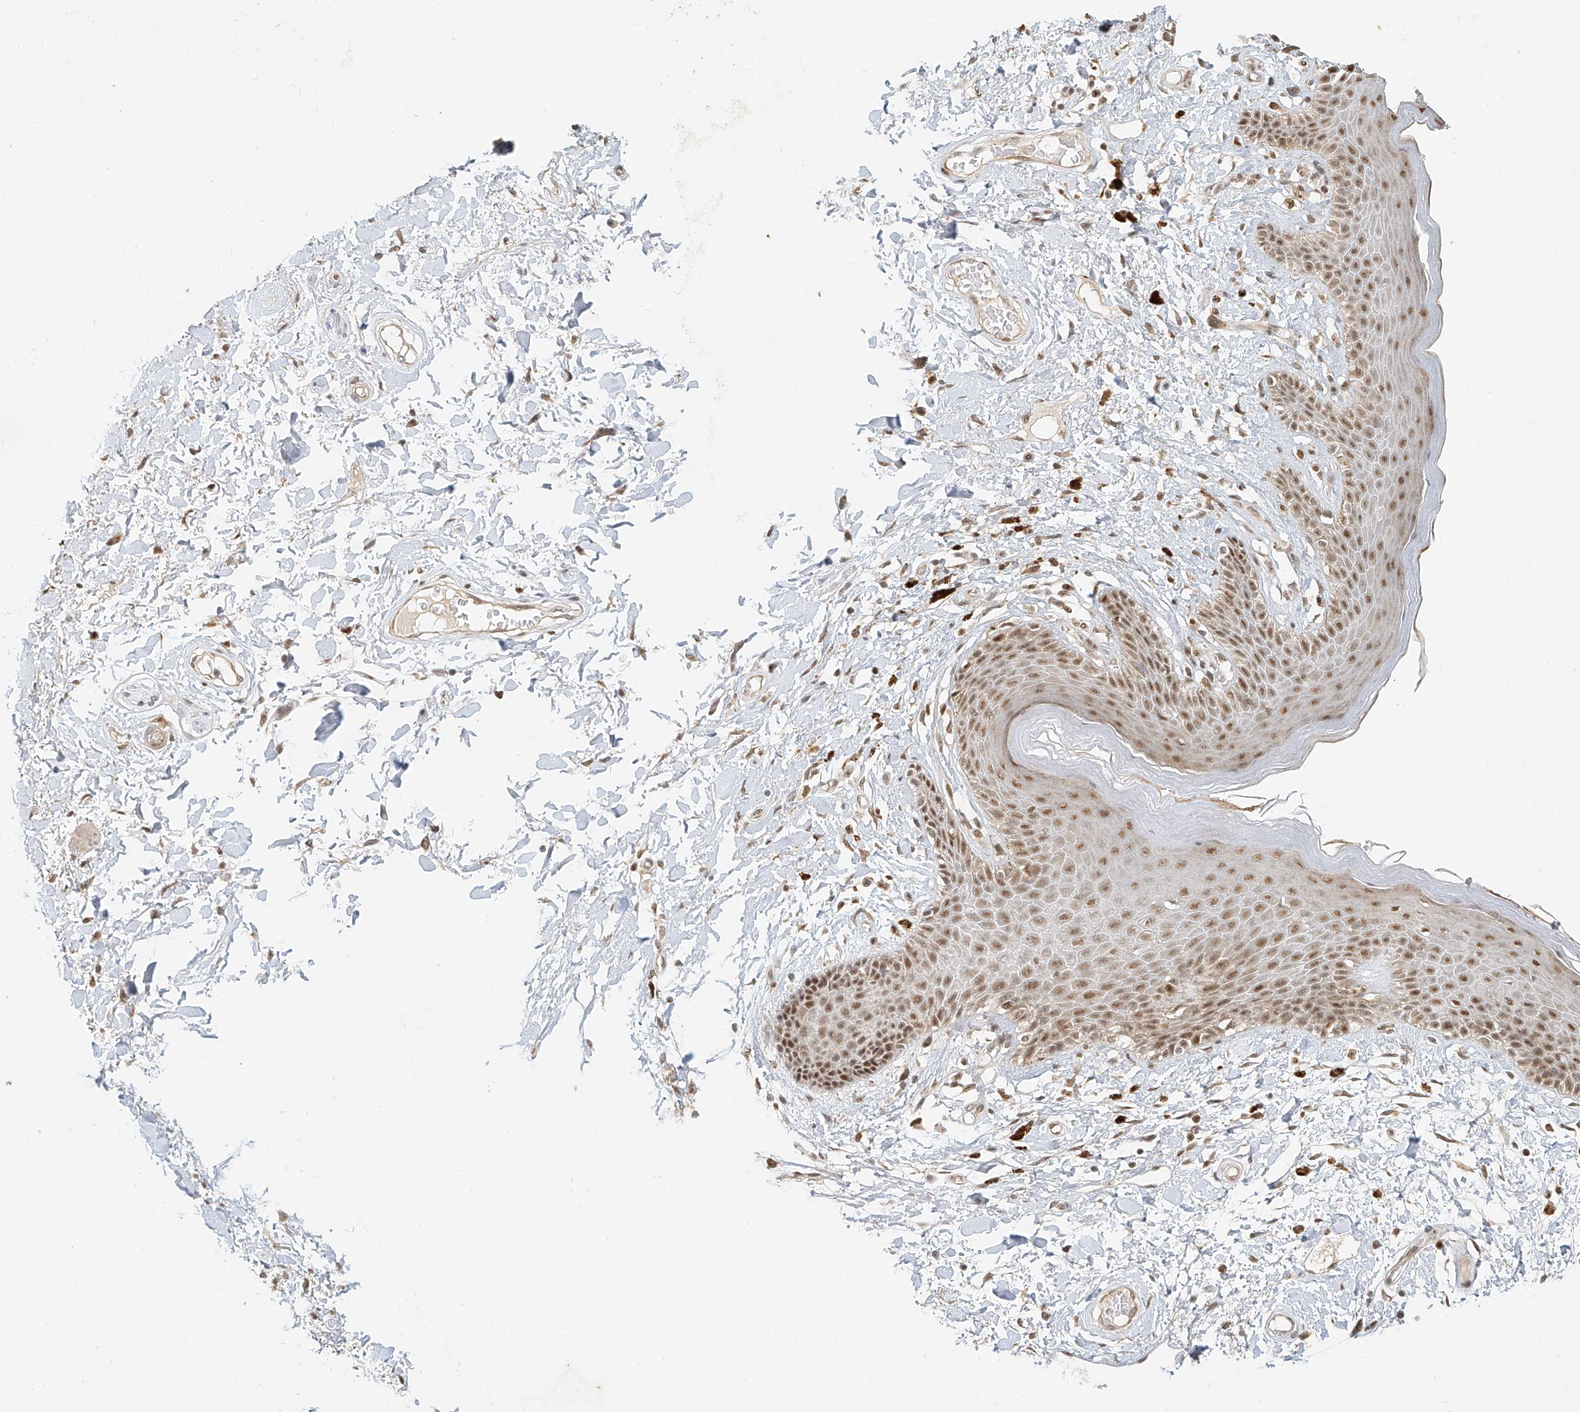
{"staining": {"intensity": "moderate", "quantity": ">75%", "location": "nuclear"}, "tissue": "skin", "cell_type": "Epidermal cells", "image_type": "normal", "snomed": [{"axis": "morphology", "description": "Normal tissue, NOS"}, {"axis": "topography", "description": "Anal"}], "caption": "The immunohistochemical stain labels moderate nuclear staining in epidermal cells of benign skin. The staining is performed using DAB brown chromogen to label protein expression. The nuclei are counter-stained blue using hematoxylin.", "gene": "CXorf58", "patient": {"sex": "female", "age": 78}}